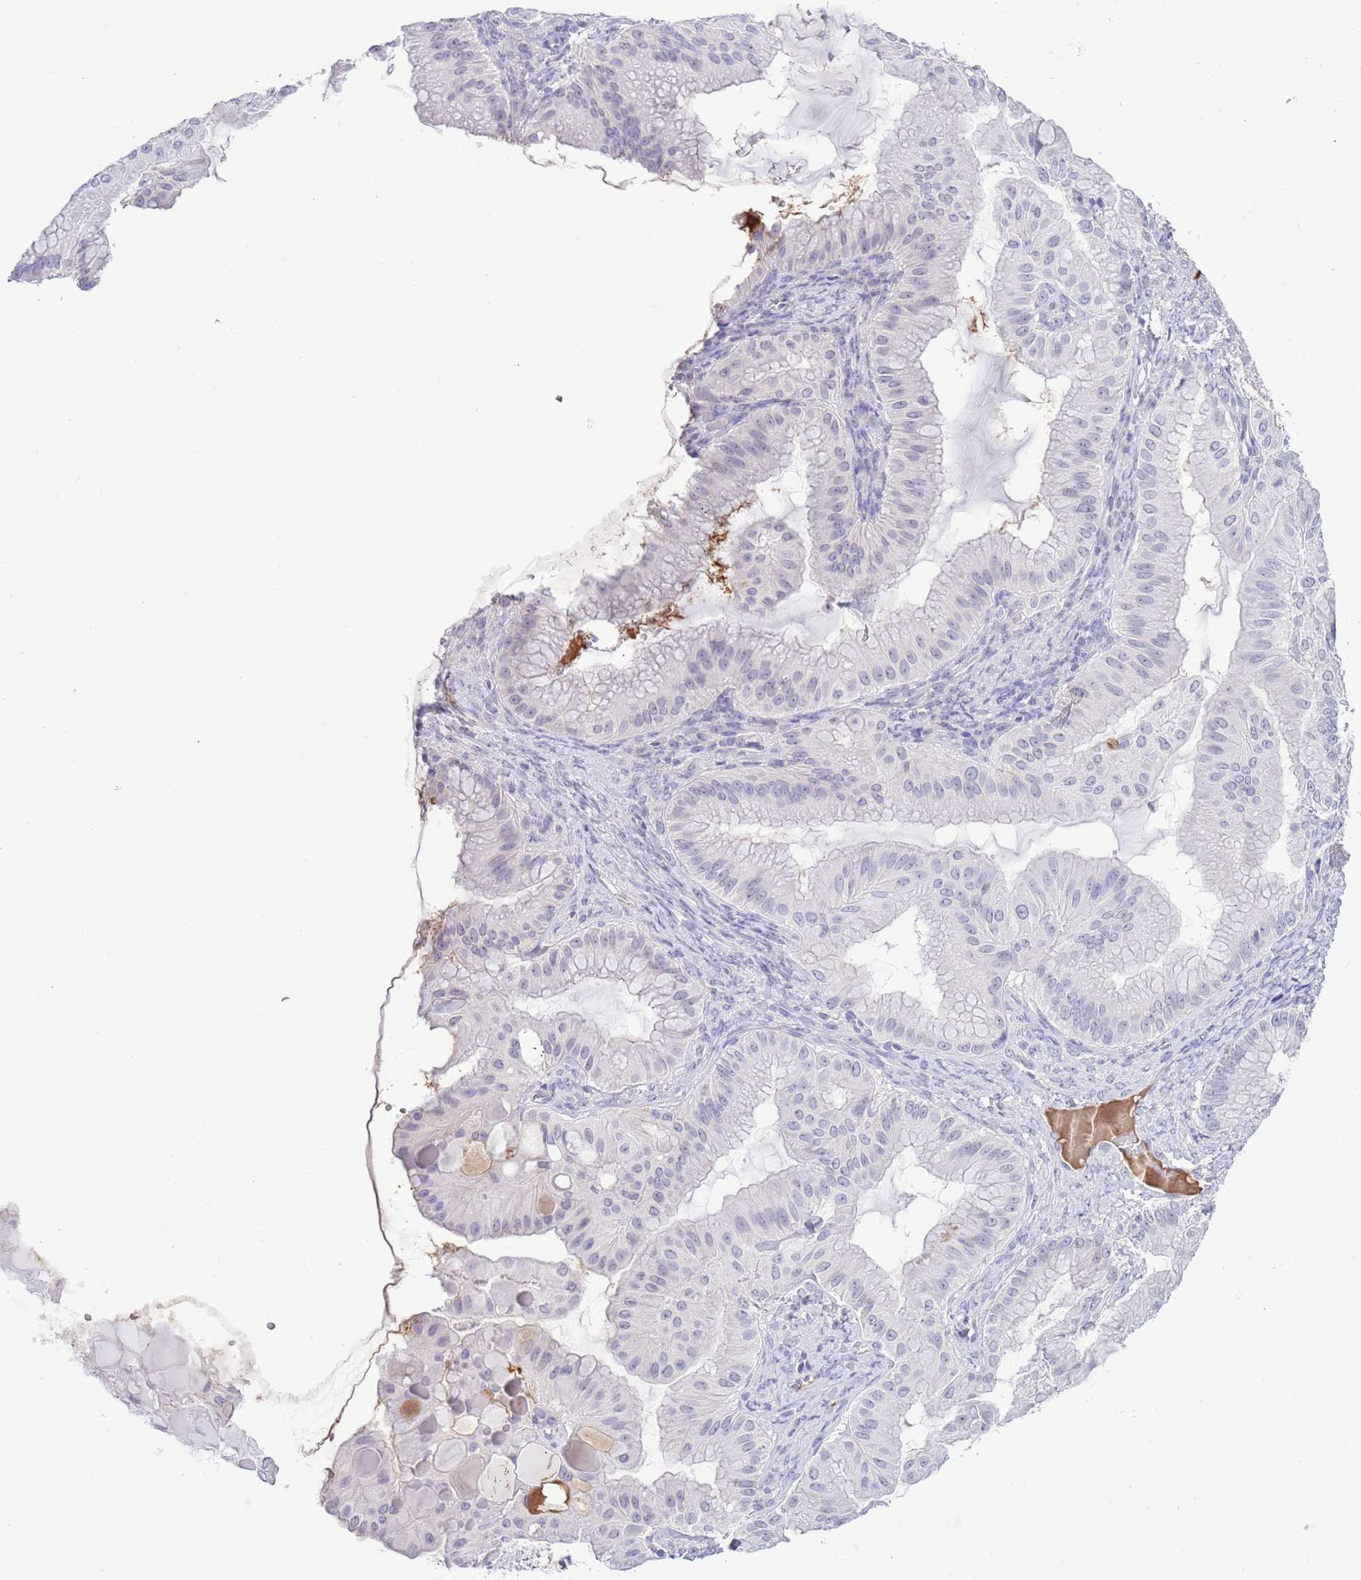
{"staining": {"intensity": "negative", "quantity": "none", "location": "none"}, "tissue": "ovarian cancer", "cell_type": "Tumor cells", "image_type": "cancer", "snomed": [{"axis": "morphology", "description": "Cystadenocarcinoma, mucinous, NOS"}, {"axis": "topography", "description": "Ovary"}], "caption": "Ovarian mucinous cystadenocarcinoma was stained to show a protein in brown. There is no significant expression in tumor cells.", "gene": "IGF1", "patient": {"sex": "female", "age": 61}}